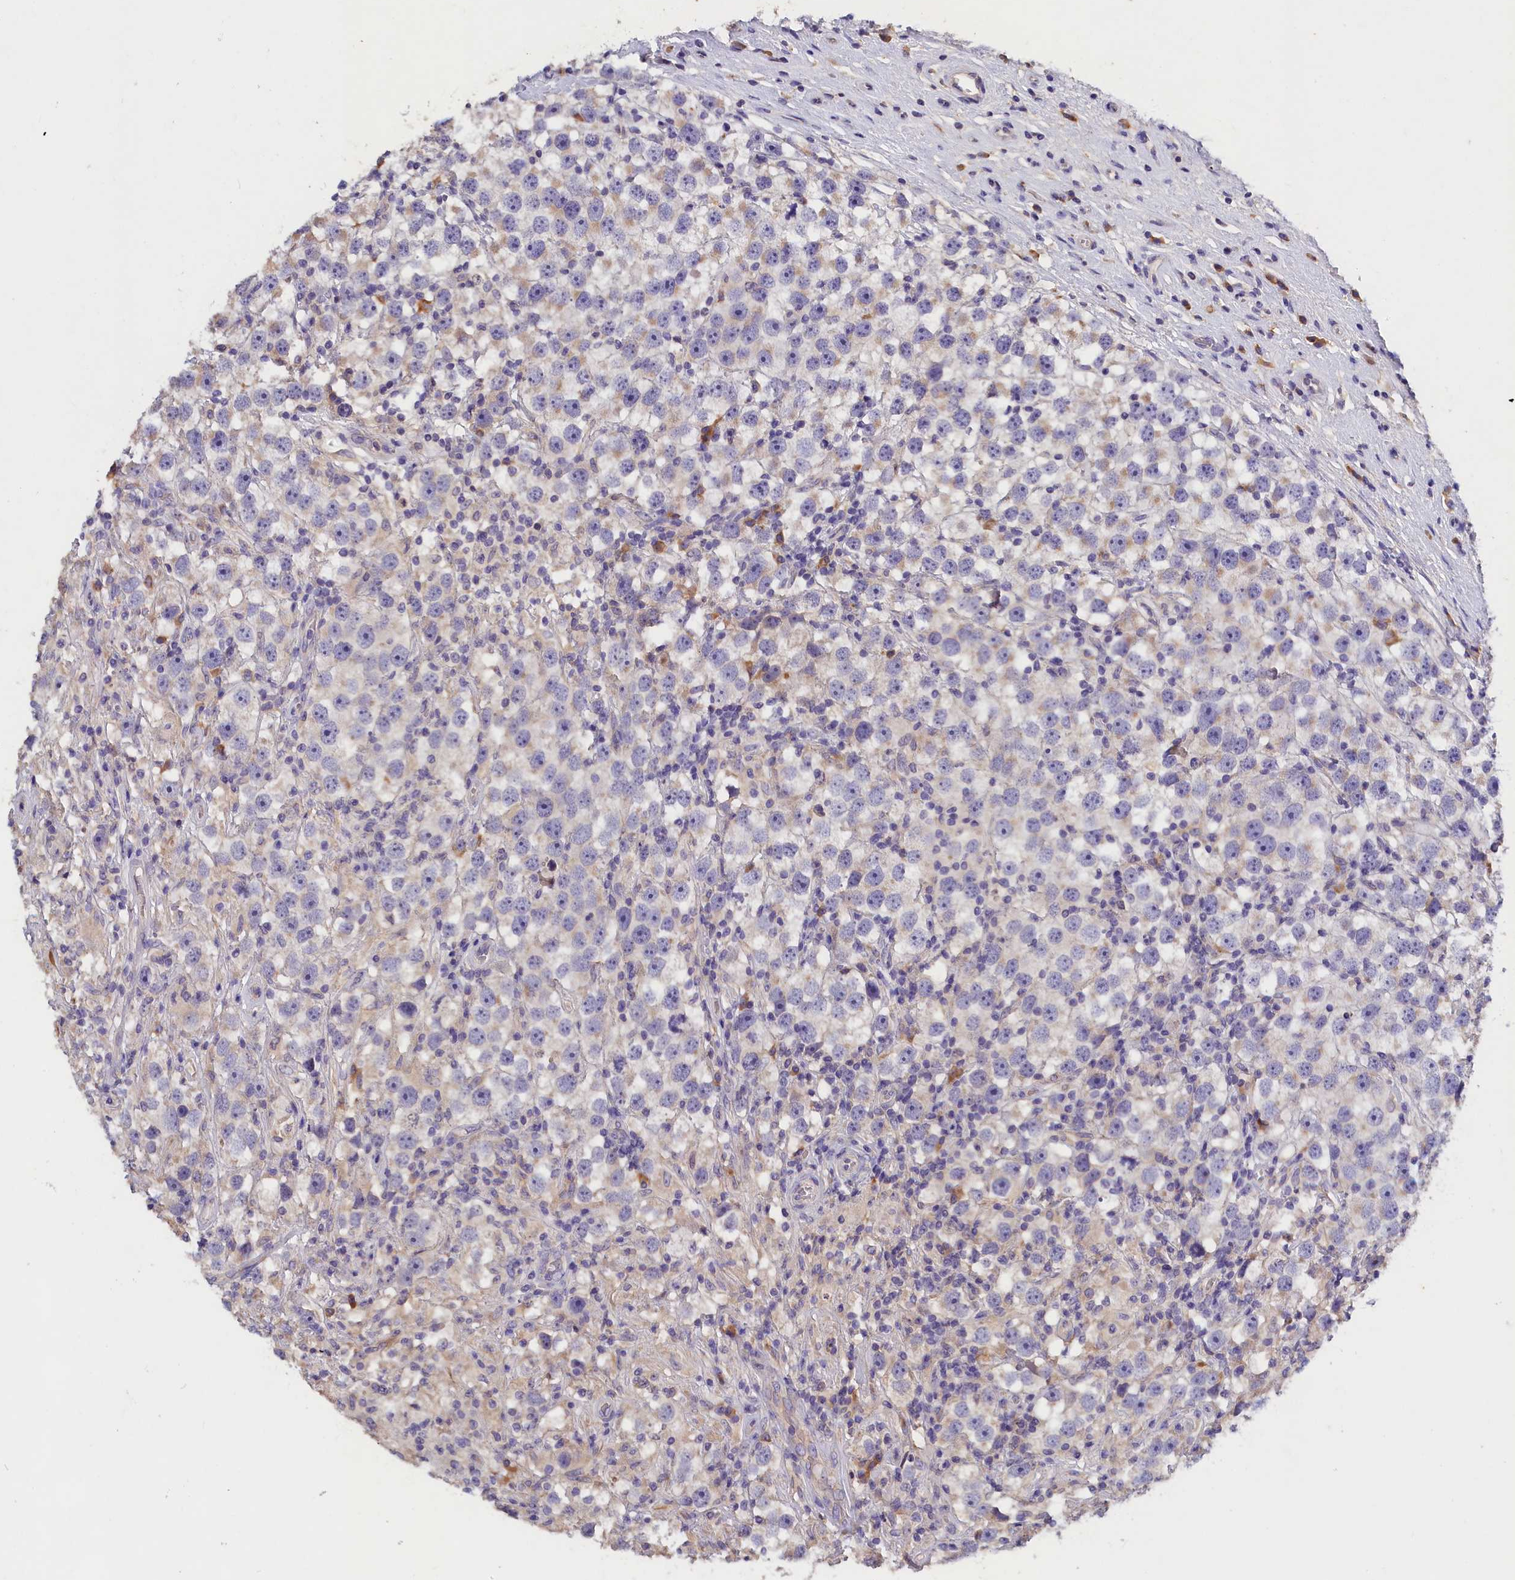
{"staining": {"intensity": "weak", "quantity": "<25%", "location": "cytoplasmic/membranous"}, "tissue": "testis cancer", "cell_type": "Tumor cells", "image_type": "cancer", "snomed": [{"axis": "morphology", "description": "Seminoma, NOS"}, {"axis": "topography", "description": "Testis"}], "caption": "Immunohistochemistry of testis cancer exhibits no expression in tumor cells.", "gene": "ST7L", "patient": {"sex": "male", "age": 49}}